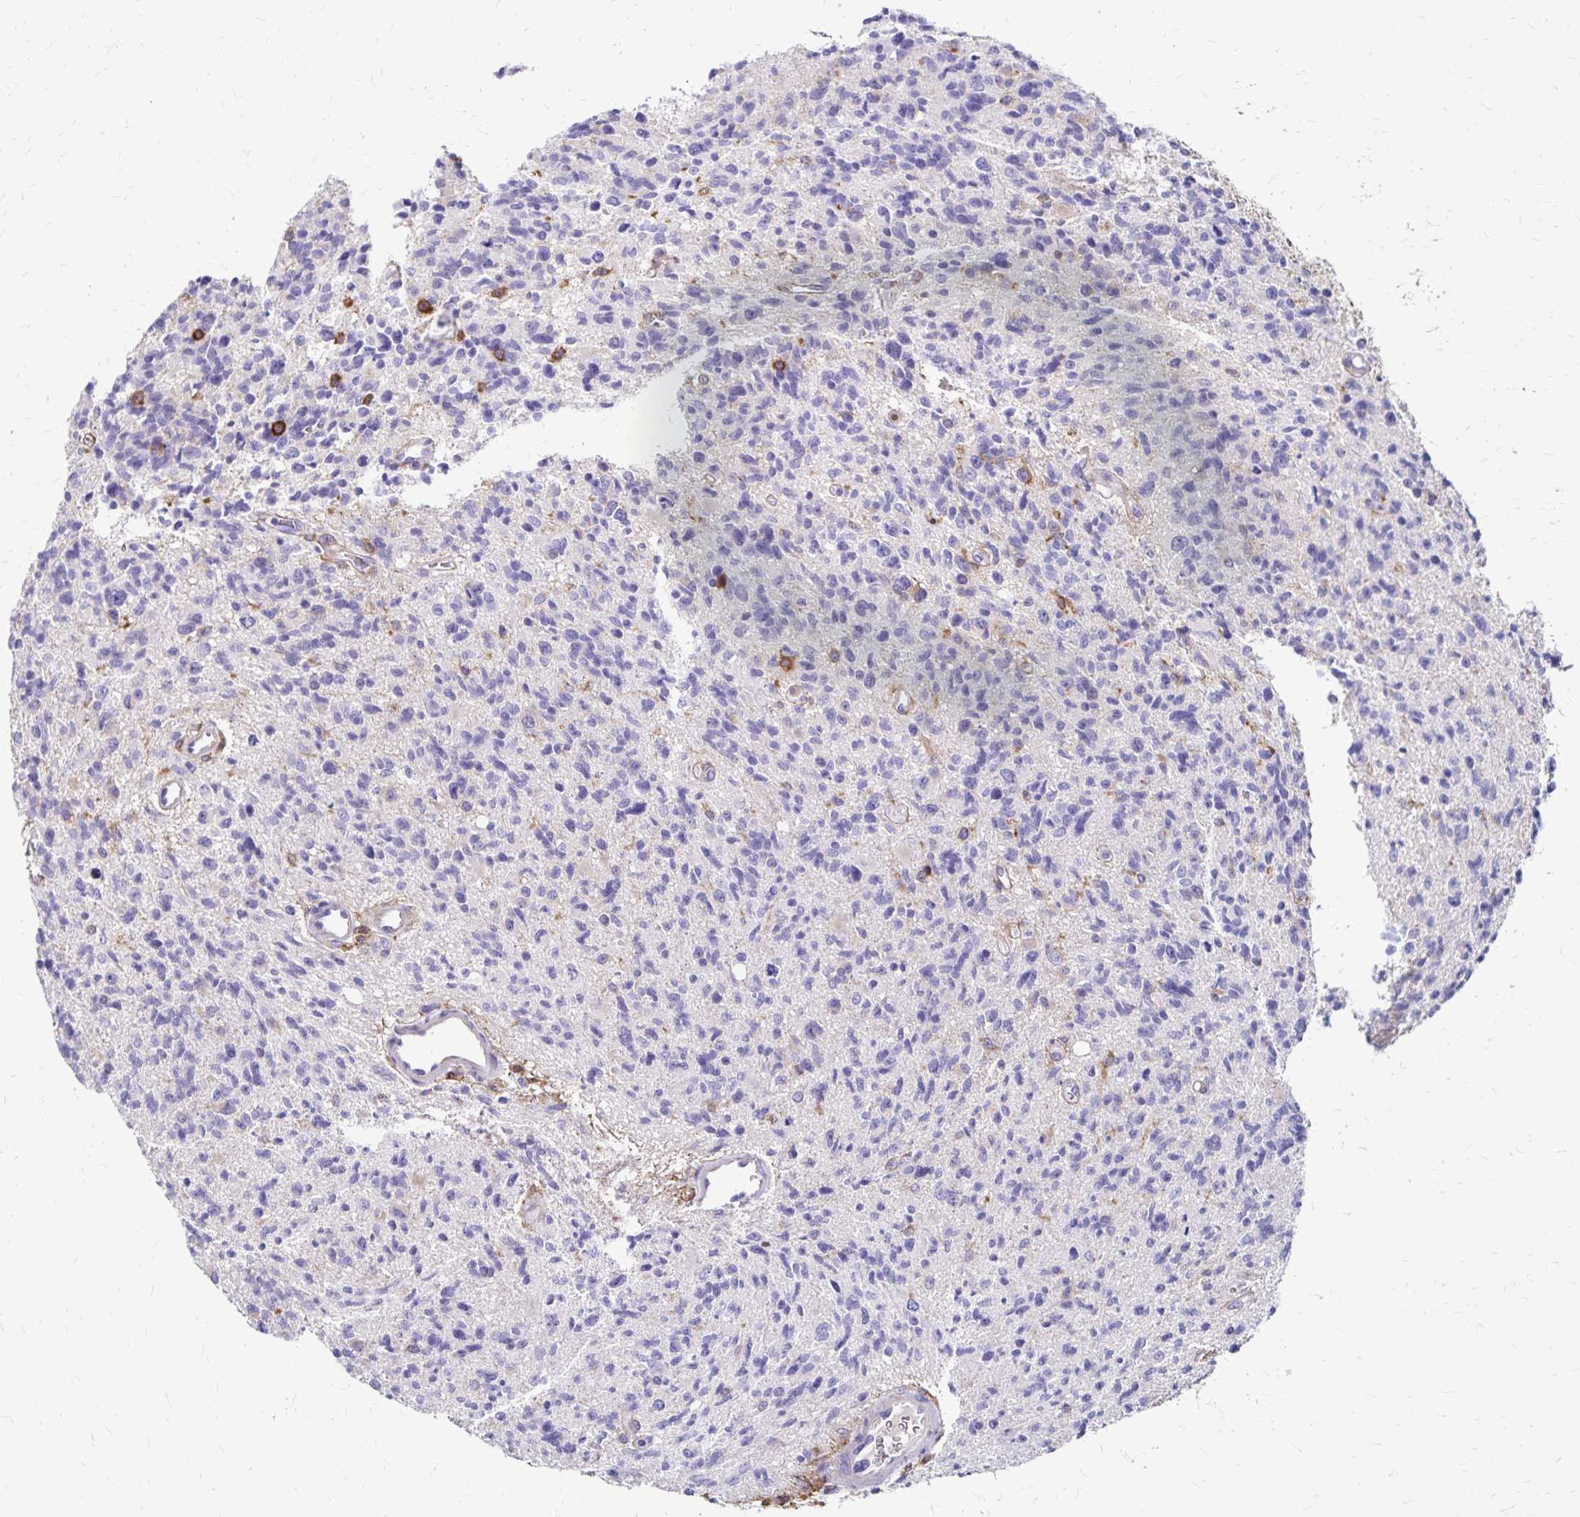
{"staining": {"intensity": "negative", "quantity": "none", "location": "none"}, "tissue": "glioma", "cell_type": "Tumor cells", "image_type": "cancer", "snomed": [{"axis": "morphology", "description": "Glioma, malignant, High grade"}, {"axis": "topography", "description": "Brain"}], "caption": "Tumor cells are negative for protein expression in human high-grade glioma (malignant).", "gene": "TNS3", "patient": {"sex": "male", "age": 29}}